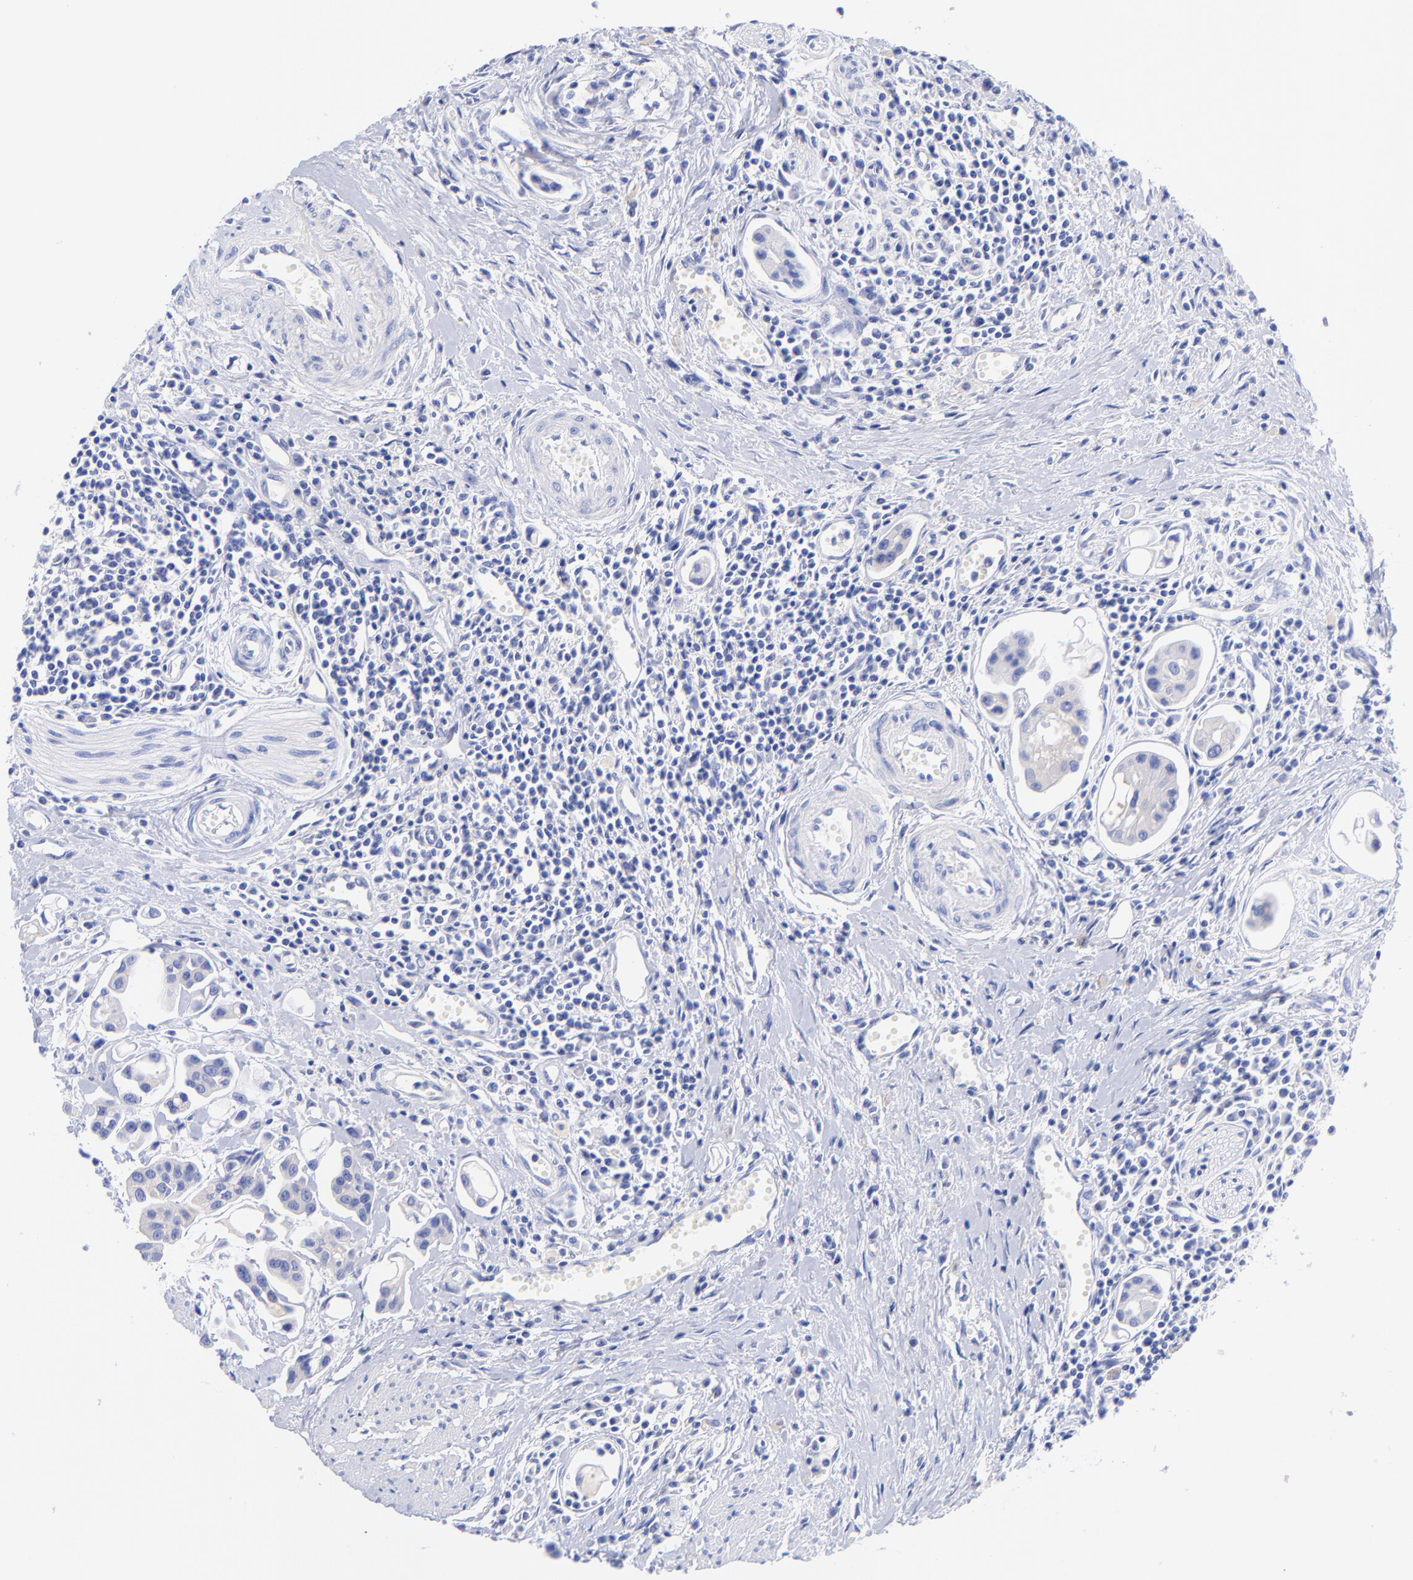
{"staining": {"intensity": "negative", "quantity": "none", "location": "none"}, "tissue": "urothelial cancer", "cell_type": "Tumor cells", "image_type": "cancer", "snomed": [{"axis": "morphology", "description": "Urothelial carcinoma, High grade"}, {"axis": "topography", "description": "Urinary bladder"}], "caption": "An image of urothelial cancer stained for a protein shows no brown staining in tumor cells.", "gene": "GPHN", "patient": {"sex": "male", "age": 66}}